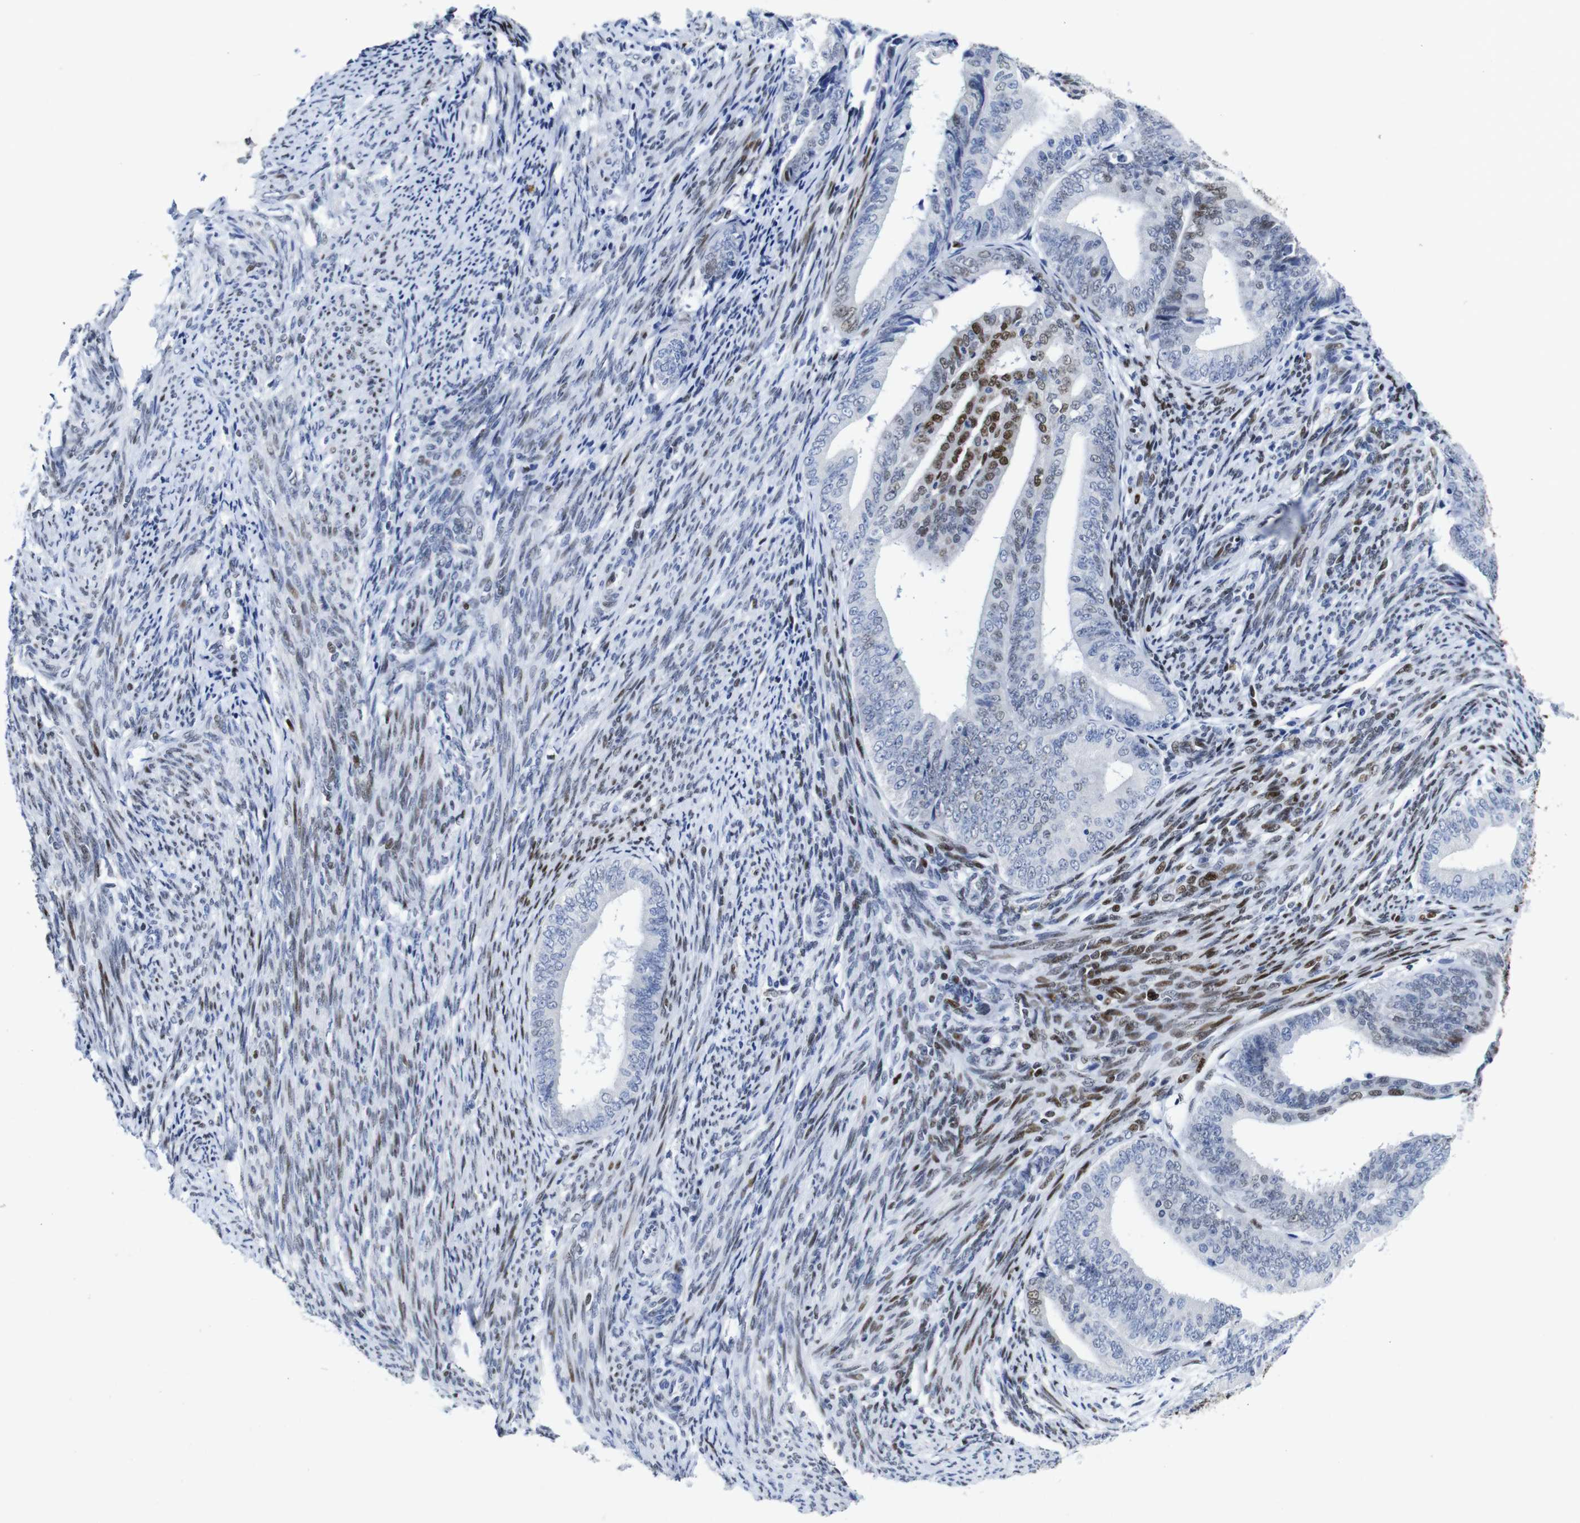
{"staining": {"intensity": "moderate", "quantity": "<25%", "location": "nuclear"}, "tissue": "endometrial cancer", "cell_type": "Tumor cells", "image_type": "cancer", "snomed": [{"axis": "morphology", "description": "Adenocarcinoma, NOS"}, {"axis": "topography", "description": "Endometrium"}], "caption": "Tumor cells demonstrate low levels of moderate nuclear expression in approximately <25% of cells in endometrial adenocarcinoma.", "gene": "FOSL2", "patient": {"sex": "female", "age": 63}}